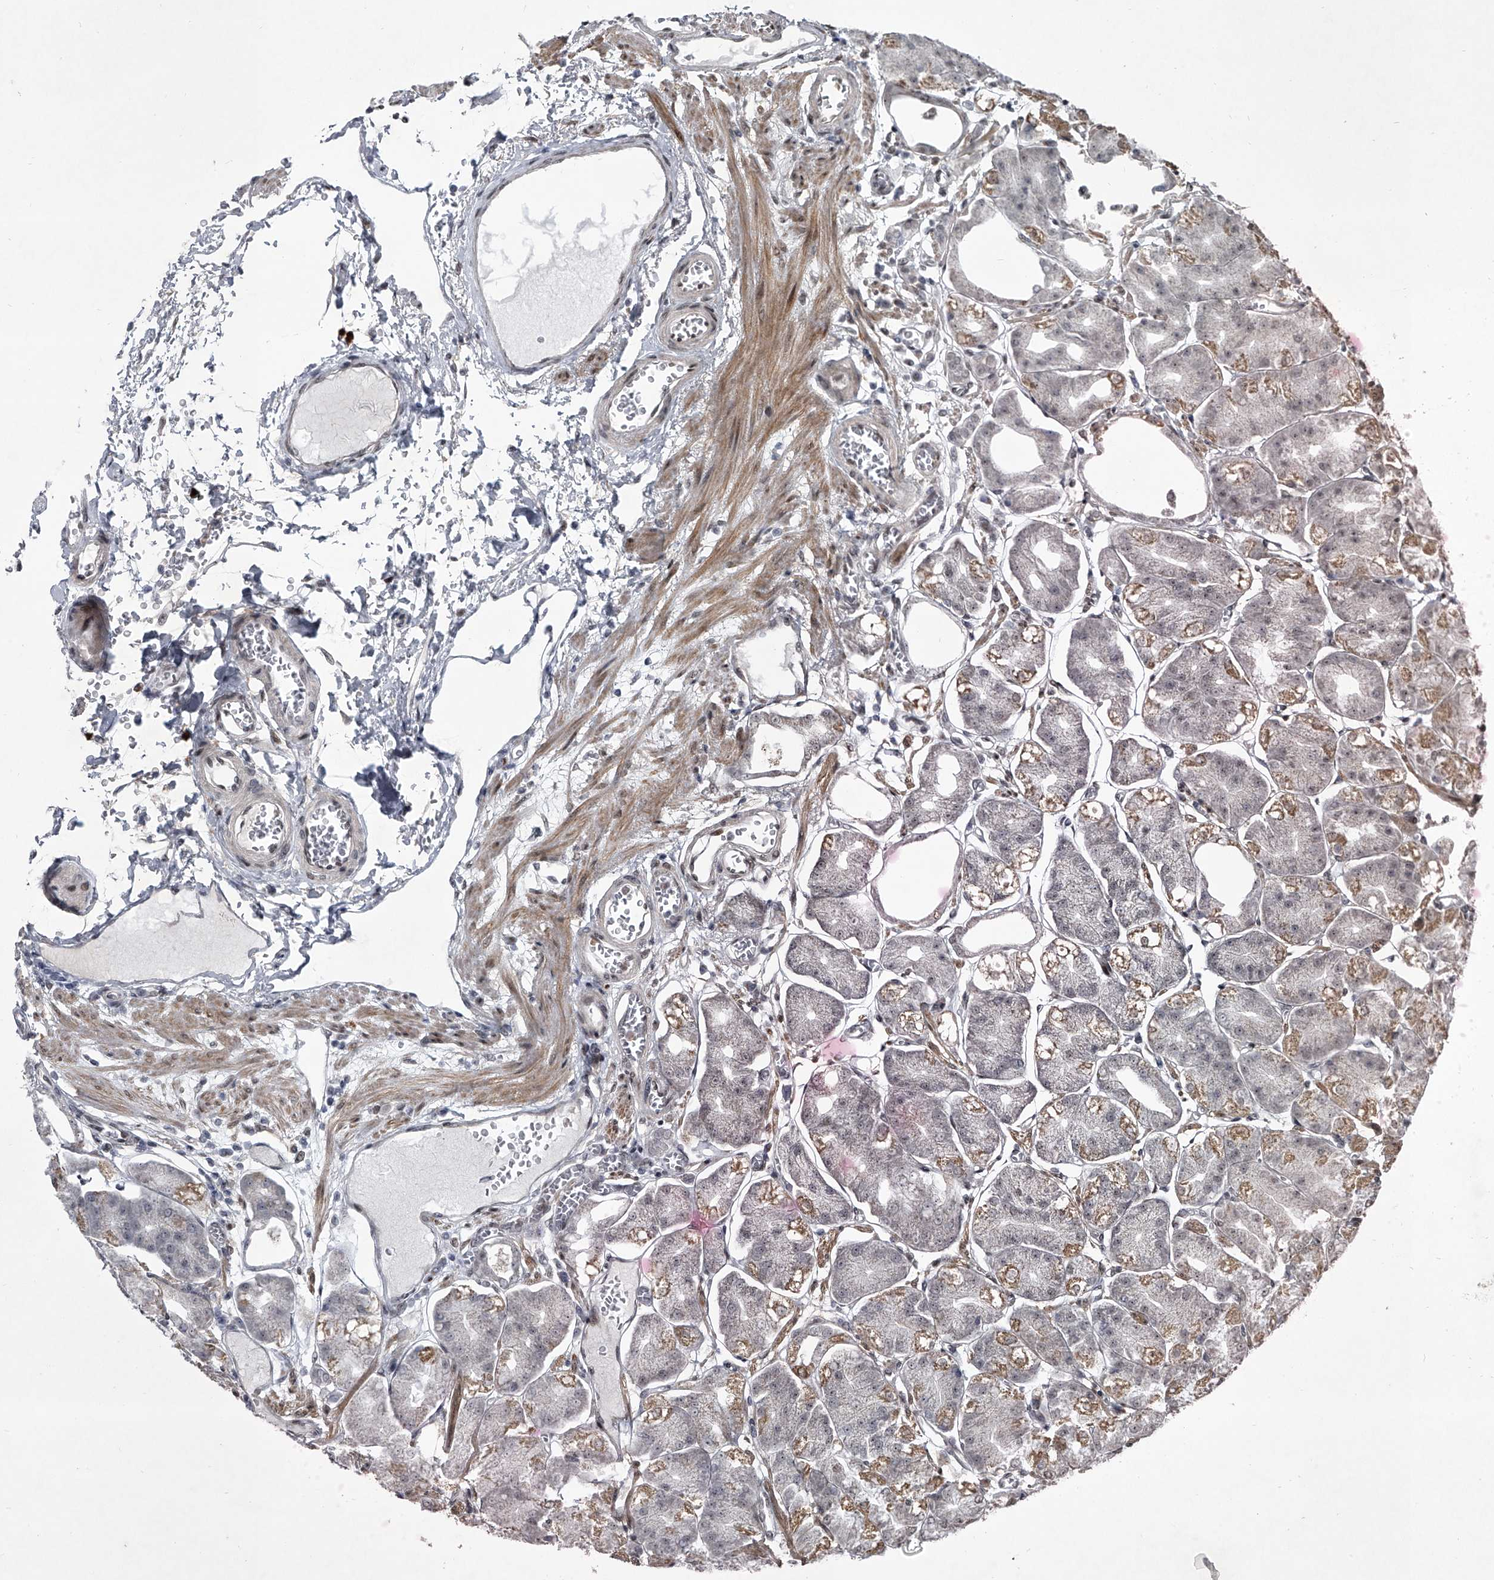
{"staining": {"intensity": "moderate", "quantity": "25%-75%", "location": "cytoplasmic/membranous"}, "tissue": "stomach", "cell_type": "Glandular cells", "image_type": "normal", "snomed": [{"axis": "morphology", "description": "Normal tissue, NOS"}, {"axis": "topography", "description": "Stomach, lower"}], "caption": "Protein expression analysis of unremarkable human stomach reveals moderate cytoplasmic/membranous positivity in about 25%-75% of glandular cells. The staining is performed using DAB brown chromogen to label protein expression. The nuclei are counter-stained blue using hematoxylin.", "gene": "MLLT1", "patient": {"sex": "male", "age": 71}}